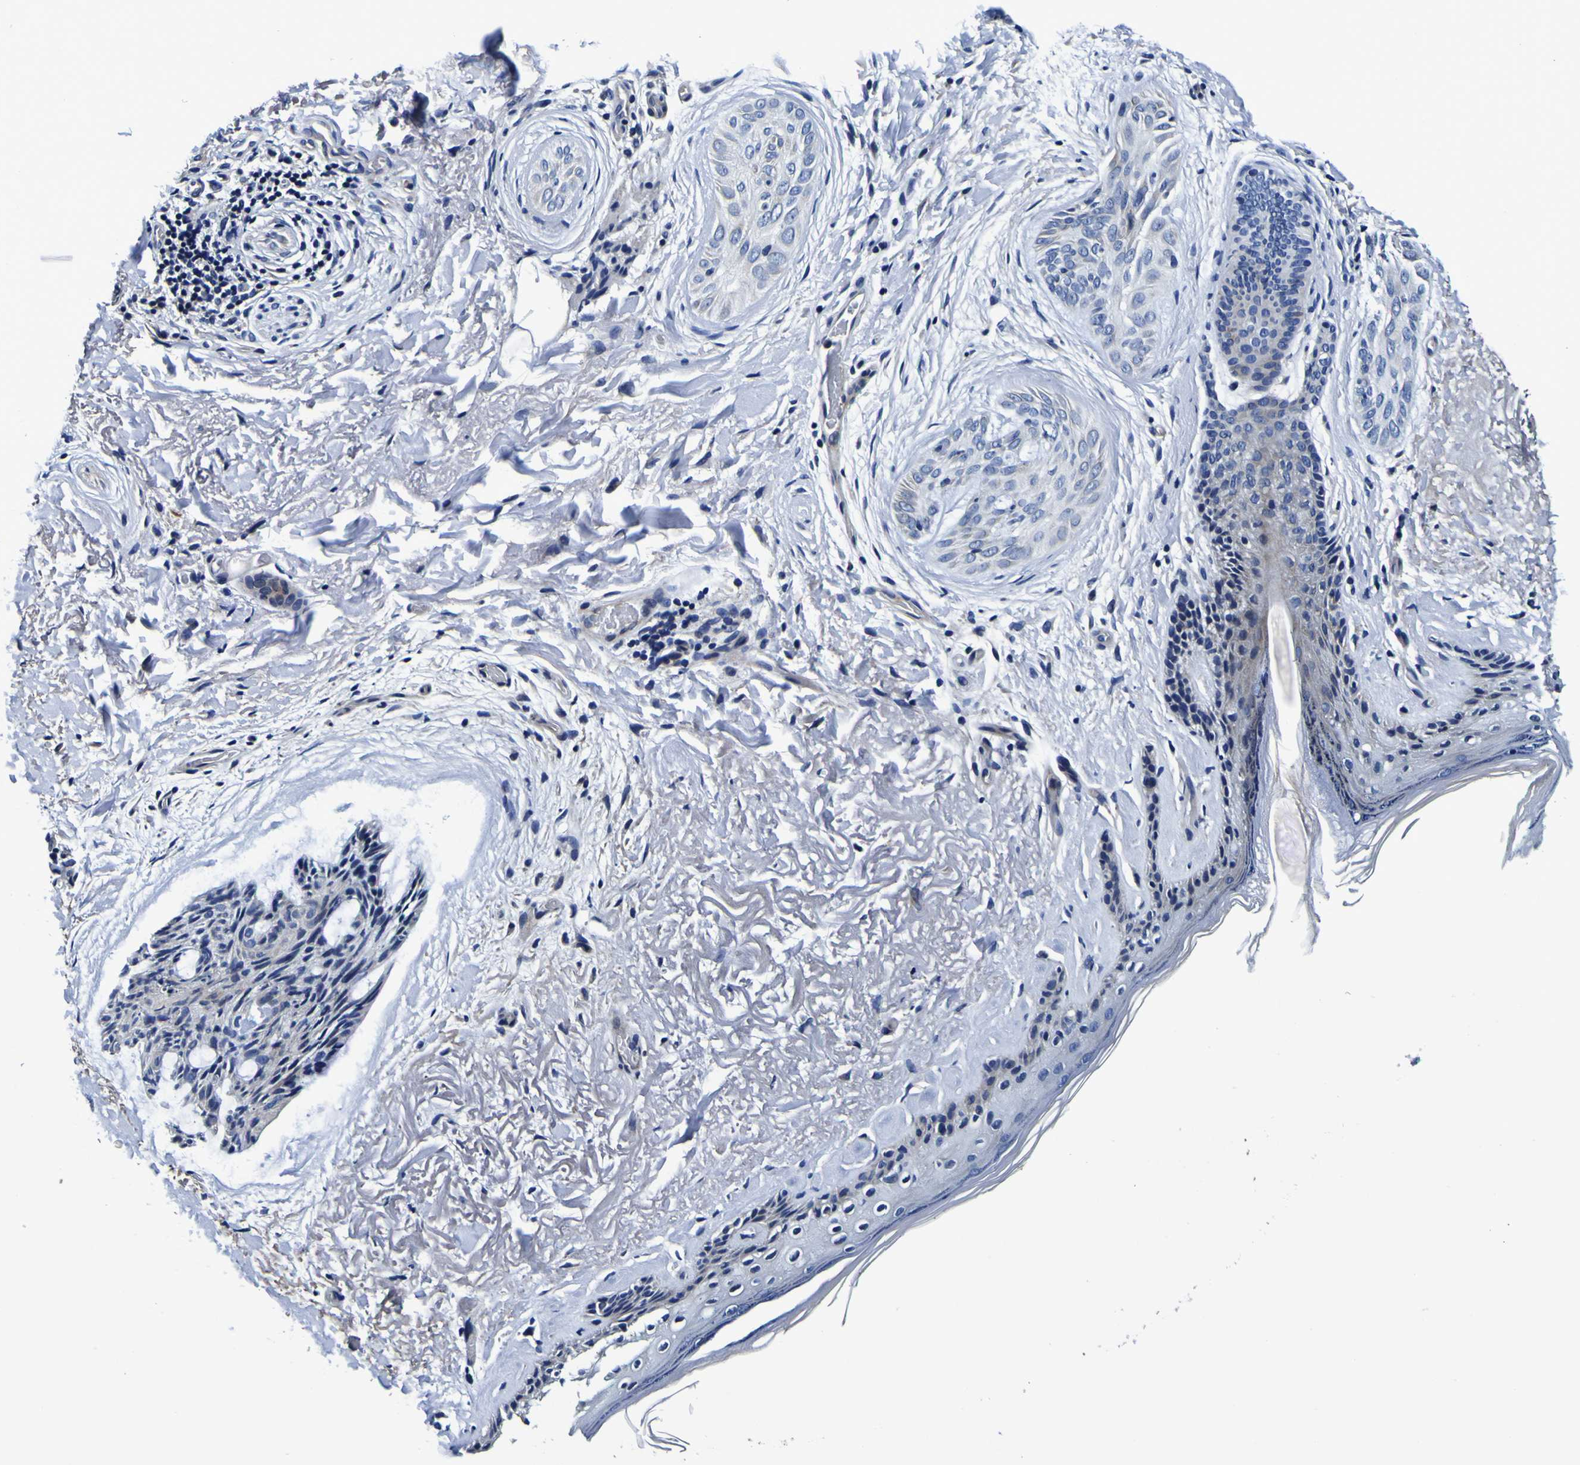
{"staining": {"intensity": "negative", "quantity": "none", "location": "none"}, "tissue": "skin cancer", "cell_type": "Tumor cells", "image_type": "cancer", "snomed": [{"axis": "morphology", "description": "Normal tissue, NOS"}, {"axis": "morphology", "description": "Basal cell carcinoma"}, {"axis": "topography", "description": "Skin"}], "caption": "A high-resolution image shows immunohistochemistry (IHC) staining of basal cell carcinoma (skin), which reveals no significant staining in tumor cells. (IHC, brightfield microscopy, high magnification).", "gene": "PDLIM4", "patient": {"sex": "female", "age": 71}}